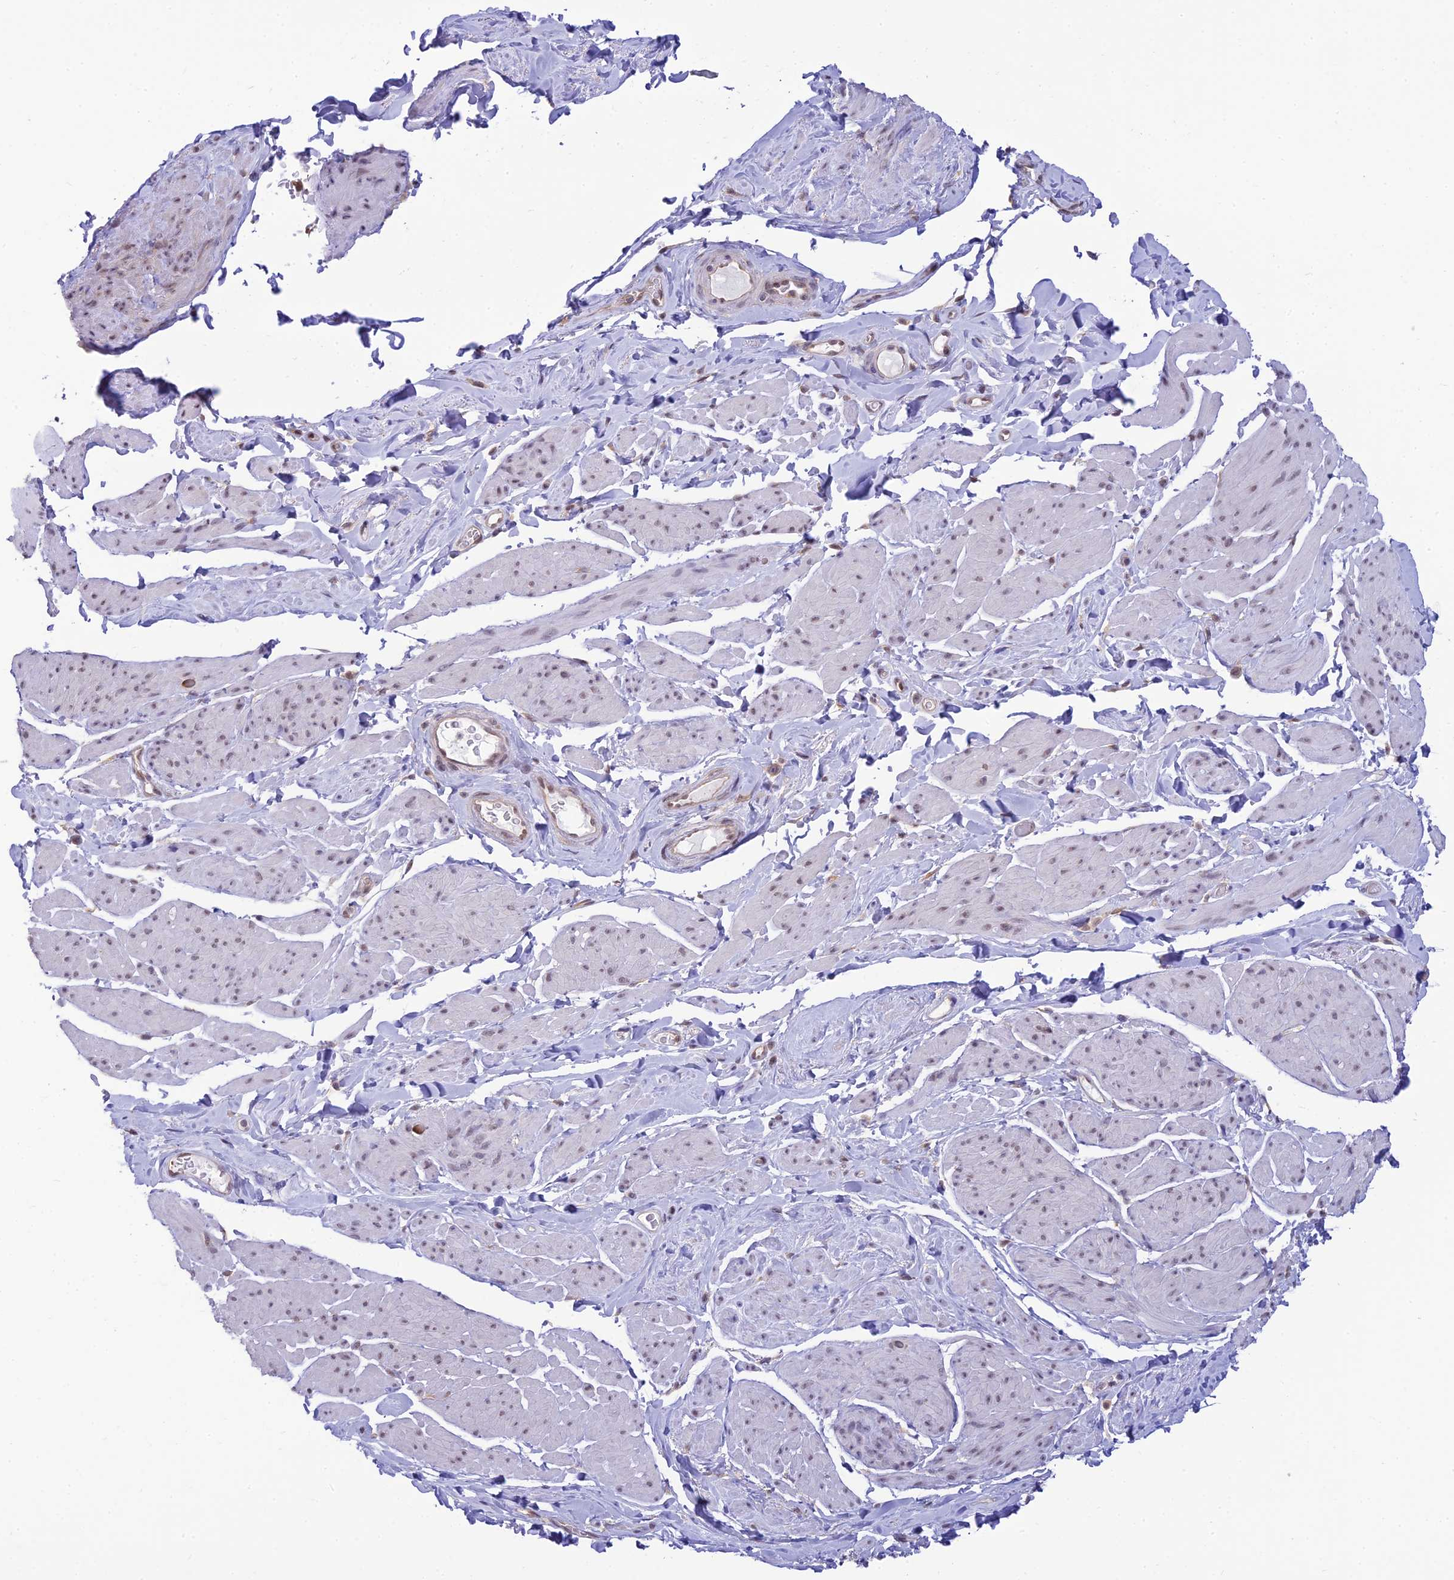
{"staining": {"intensity": "weak", "quantity": "25%-75%", "location": "nuclear"}, "tissue": "smooth muscle", "cell_type": "Smooth muscle cells", "image_type": "normal", "snomed": [{"axis": "morphology", "description": "Normal tissue, NOS"}, {"axis": "topography", "description": "Smooth muscle"}, {"axis": "topography", "description": "Peripheral nerve tissue"}], "caption": "A brown stain highlights weak nuclear staining of a protein in smooth muscle cells of unremarkable human smooth muscle.", "gene": "SKIC8", "patient": {"sex": "male", "age": 69}}